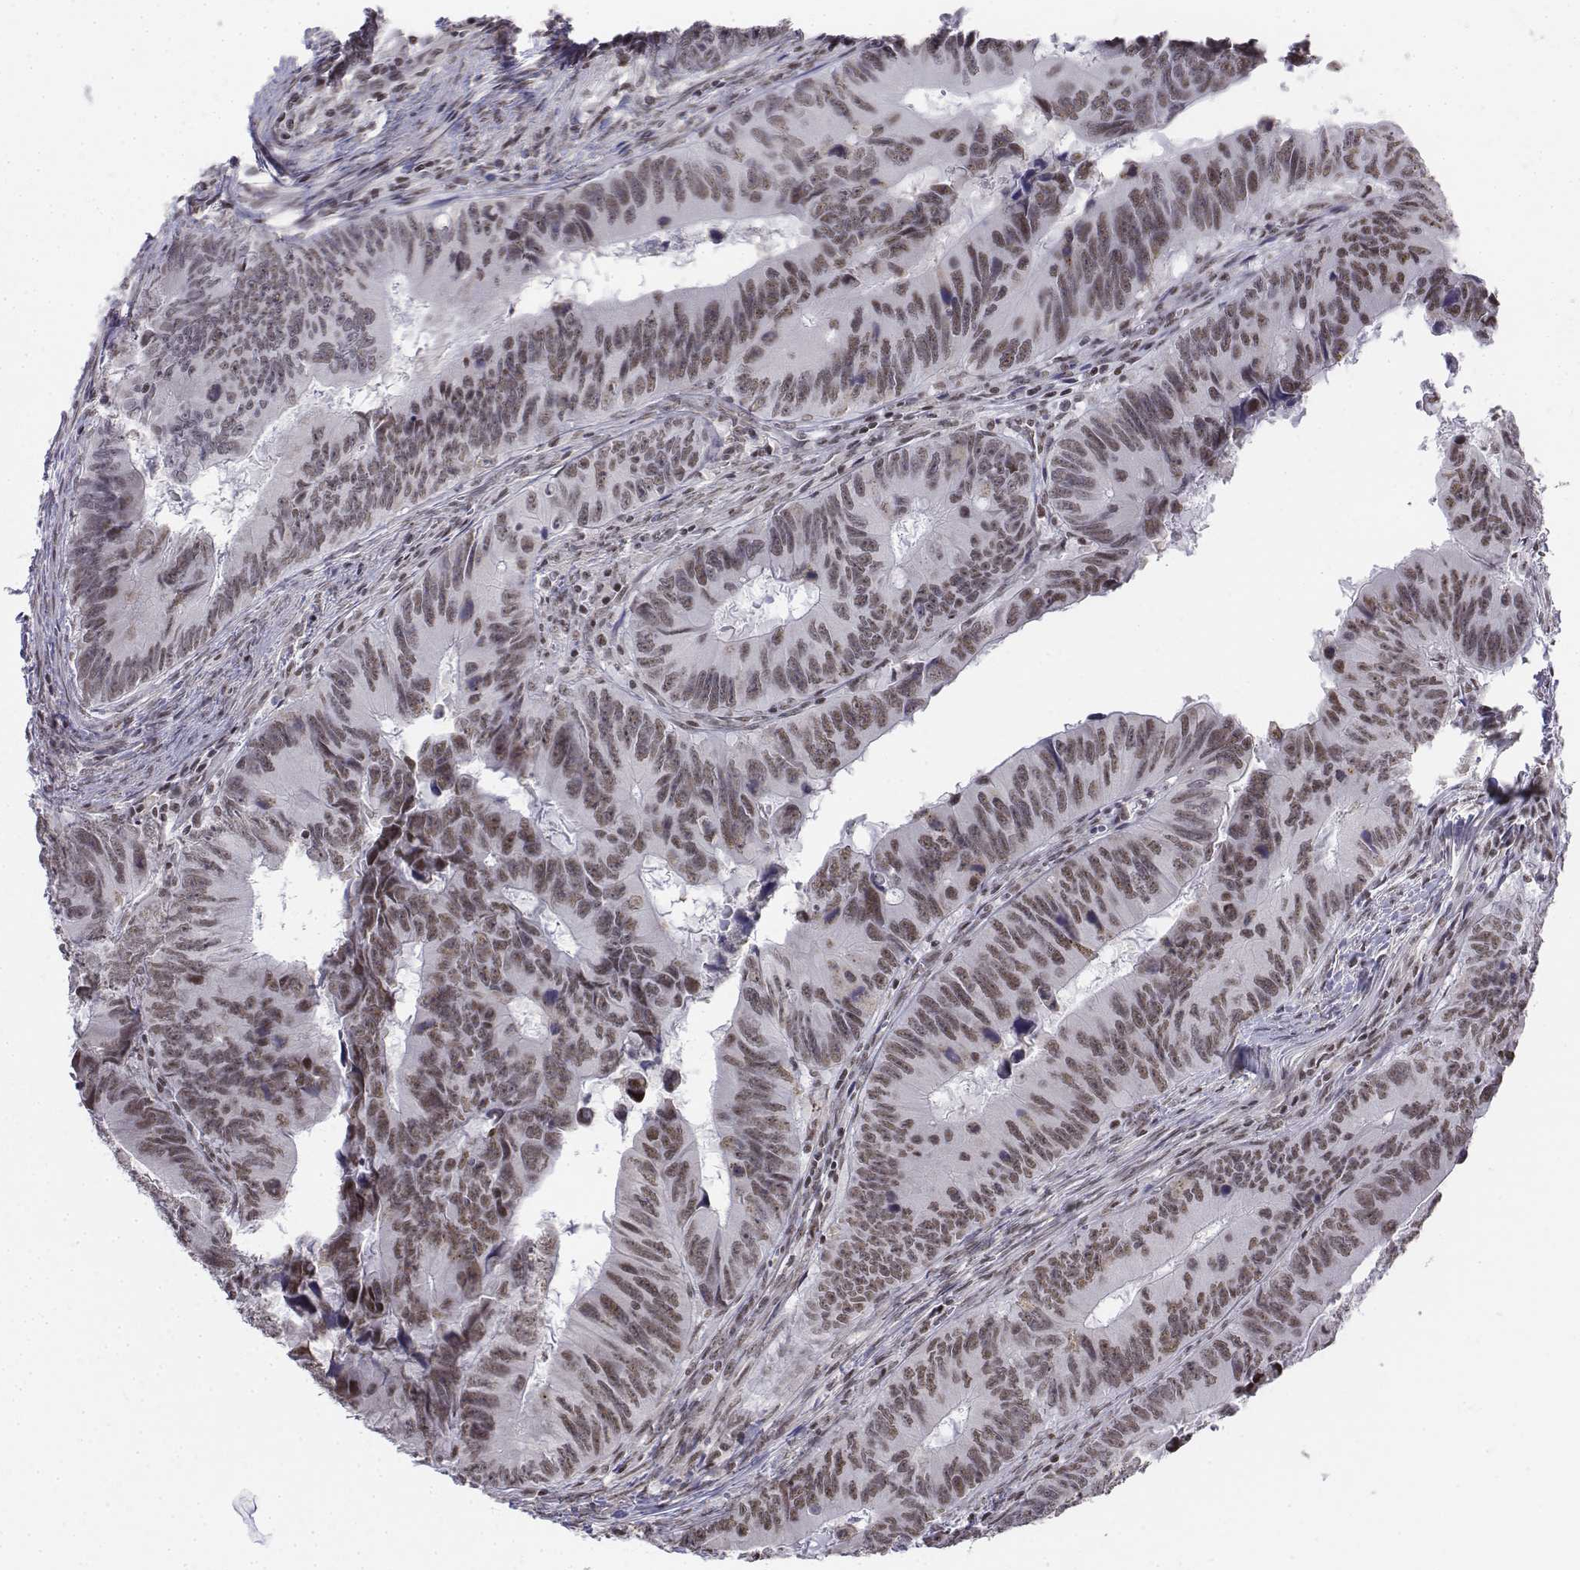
{"staining": {"intensity": "moderate", "quantity": ">75%", "location": "nuclear"}, "tissue": "colorectal cancer", "cell_type": "Tumor cells", "image_type": "cancer", "snomed": [{"axis": "morphology", "description": "Adenocarcinoma, NOS"}, {"axis": "topography", "description": "Colon"}], "caption": "Moderate nuclear protein positivity is seen in about >75% of tumor cells in adenocarcinoma (colorectal). The protein of interest is stained brown, and the nuclei are stained in blue (DAB IHC with brightfield microscopy, high magnification).", "gene": "SETD1A", "patient": {"sex": "female", "age": 82}}